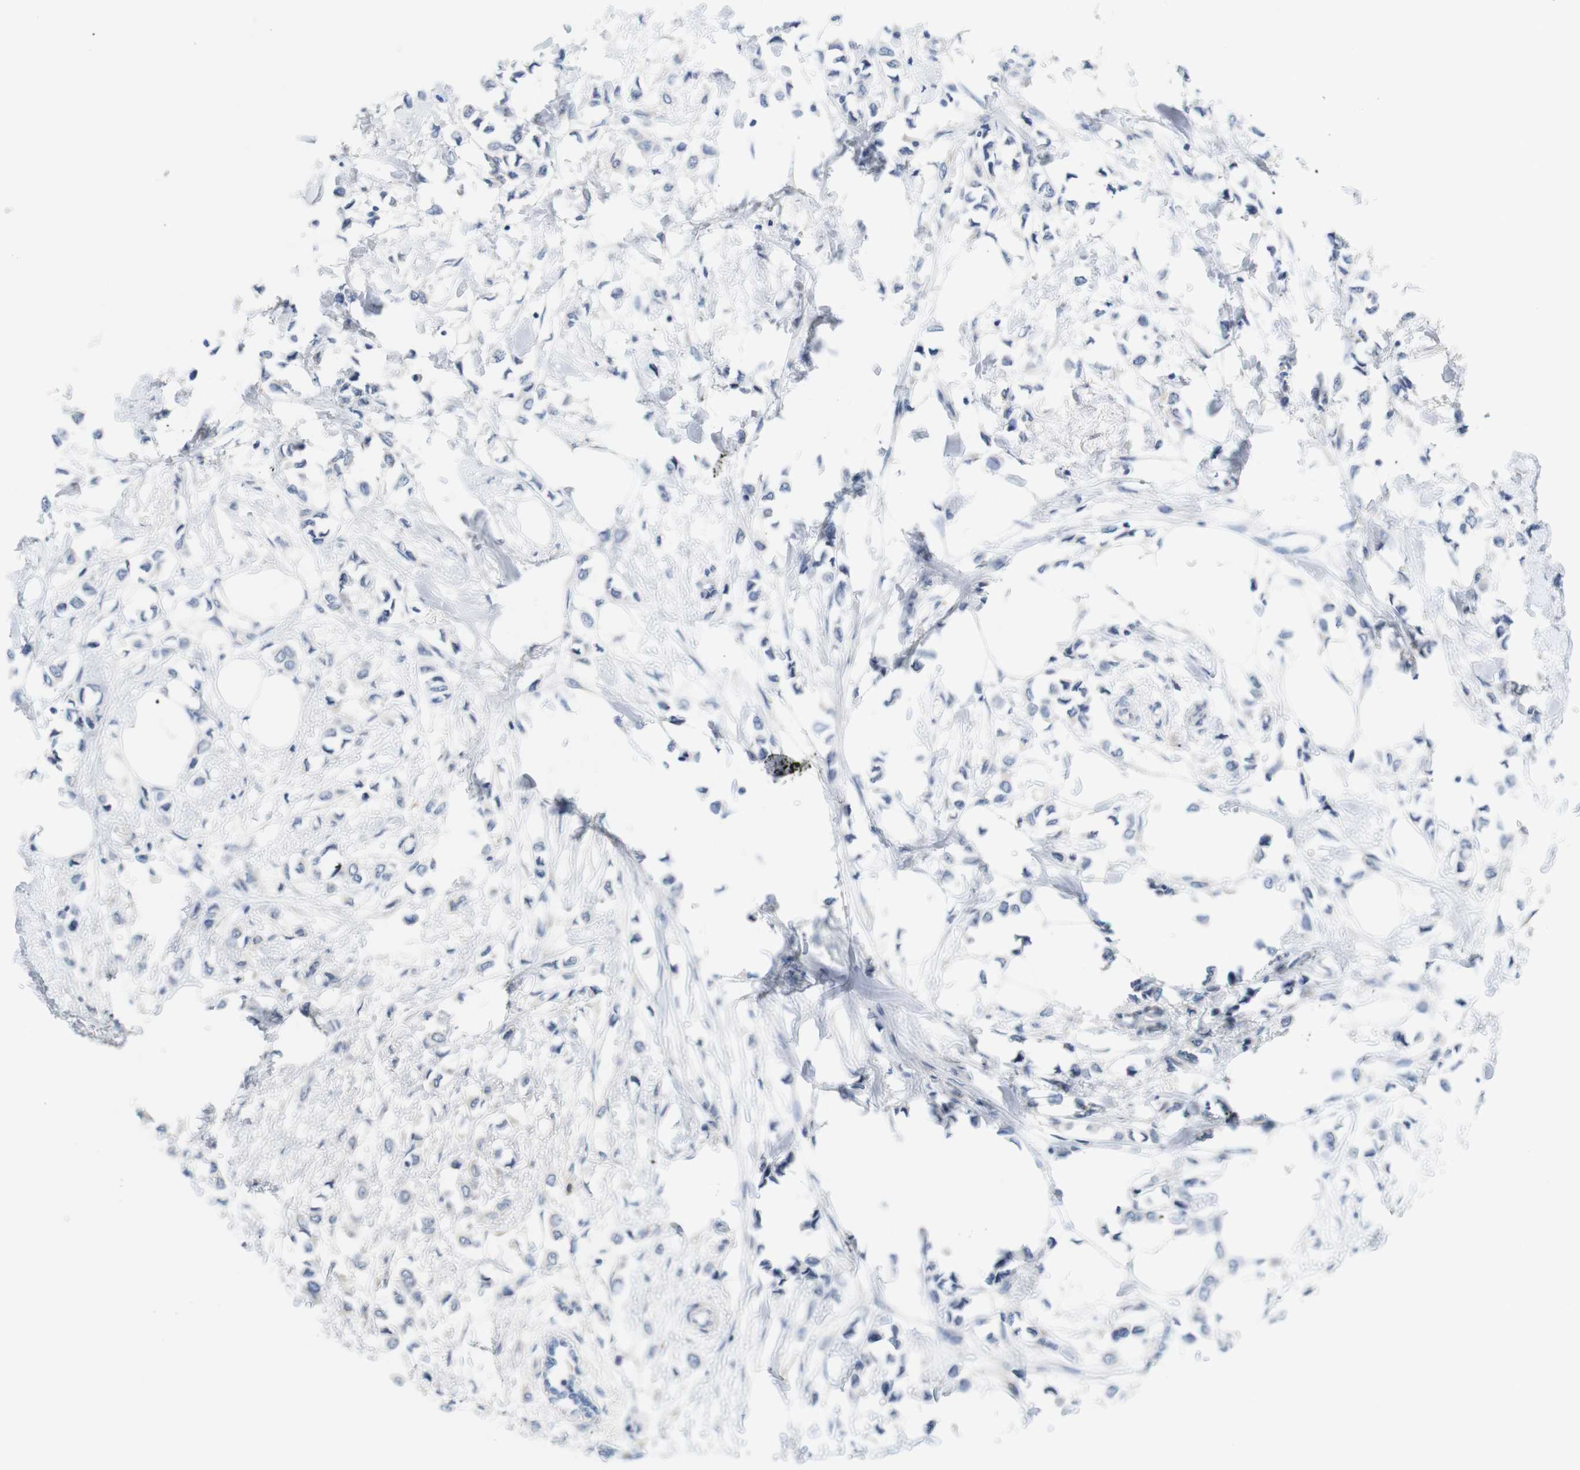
{"staining": {"intensity": "negative", "quantity": "none", "location": "none"}, "tissue": "breast cancer", "cell_type": "Tumor cells", "image_type": "cancer", "snomed": [{"axis": "morphology", "description": "Lobular carcinoma"}, {"axis": "topography", "description": "Breast"}], "caption": "This is an immunohistochemistry image of human breast lobular carcinoma. There is no positivity in tumor cells.", "gene": "LRRK2", "patient": {"sex": "female", "age": 51}}